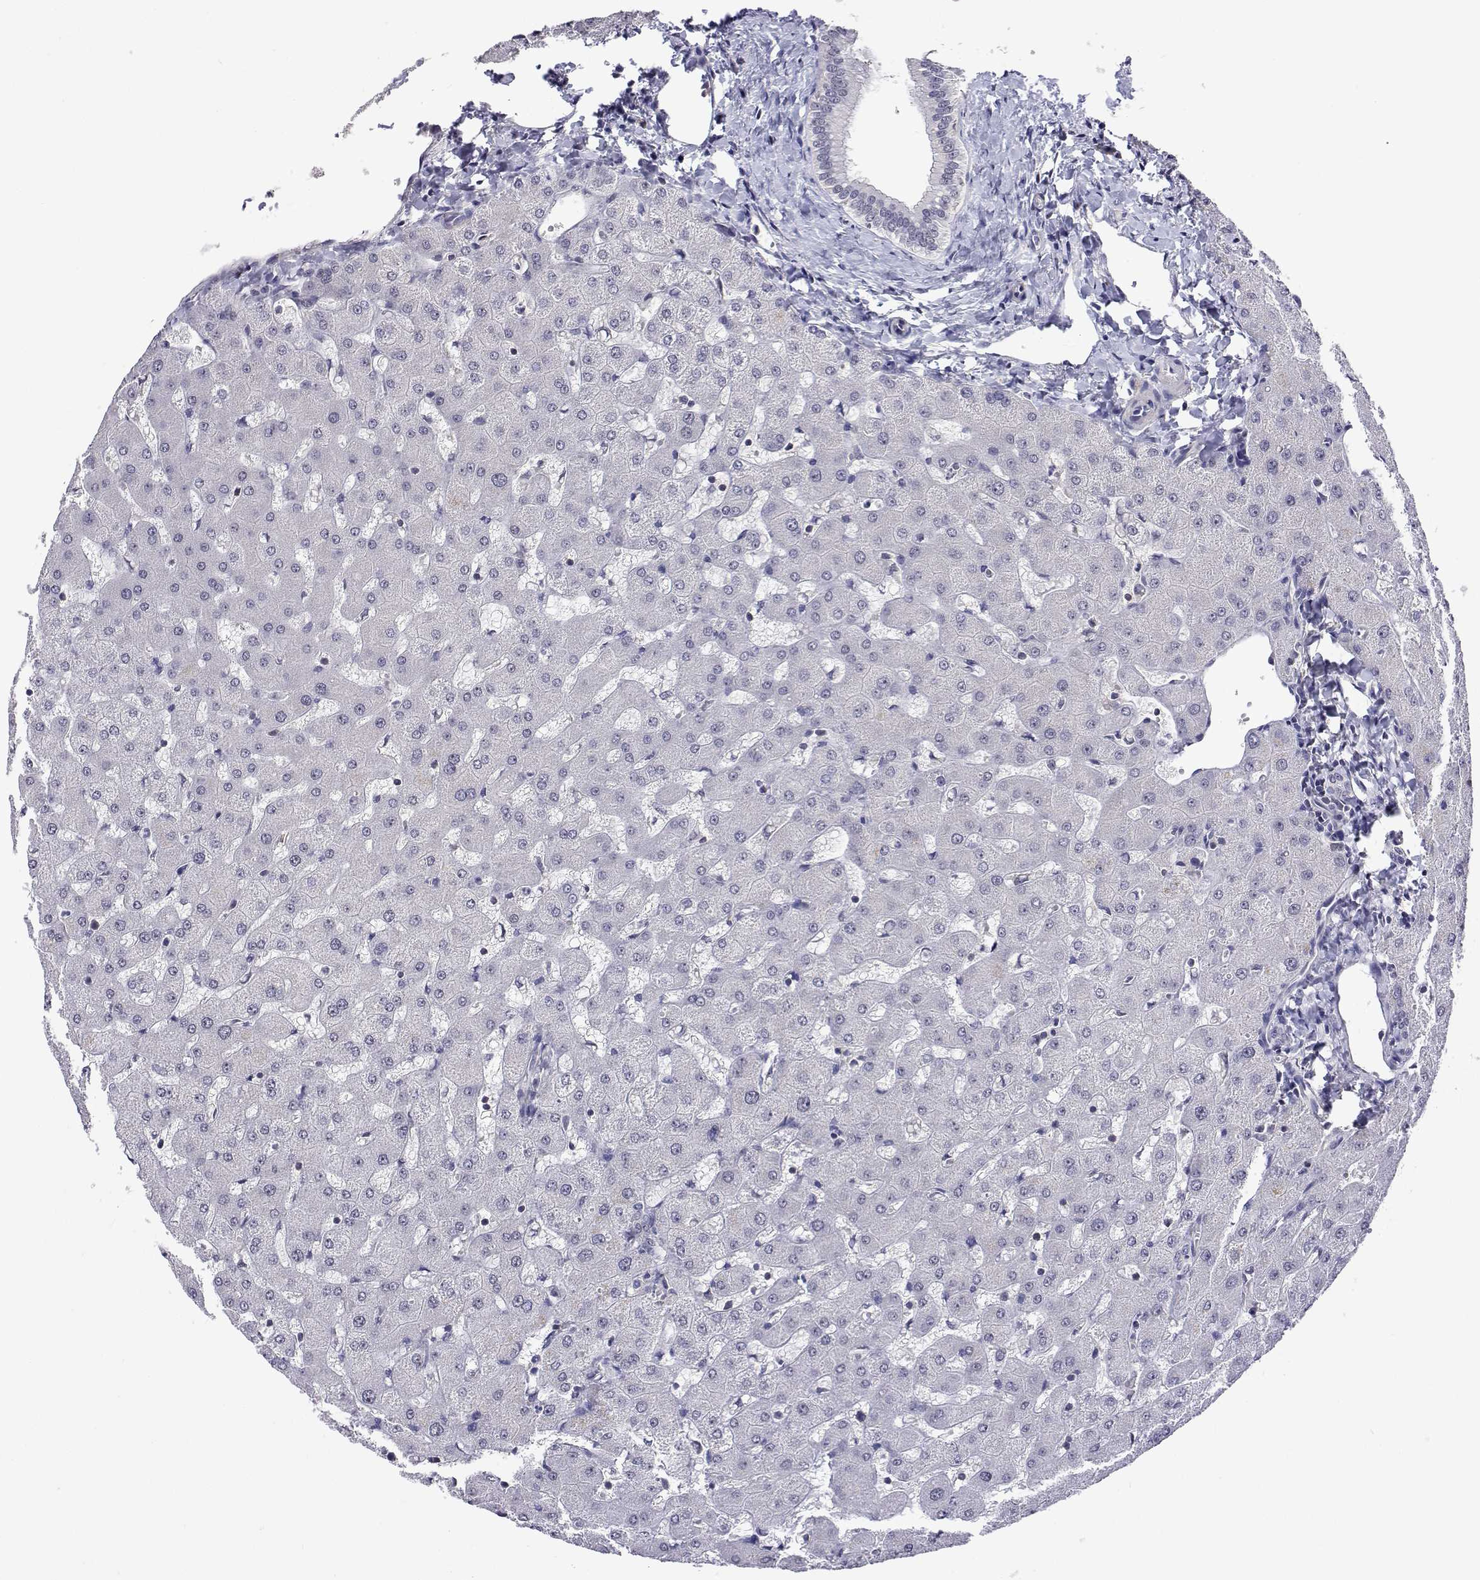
{"staining": {"intensity": "negative", "quantity": "none", "location": "none"}, "tissue": "liver", "cell_type": "Cholangiocytes", "image_type": "normal", "snomed": [{"axis": "morphology", "description": "Normal tissue, NOS"}, {"axis": "topography", "description": "Liver"}], "caption": "IHC histopathology image of unremarkable liver: human liver stained with DAB (3,3'-diaminobenzidine) exhibits no significant protein staining in cholangiocytes. (Brightfield microscopy of DAB (3,3'-diaminobenzidine) immunohistochemistry (IHC) at high magnification).", "gene": "NHP2", "patient": {"sex": "female", "age": 63}}